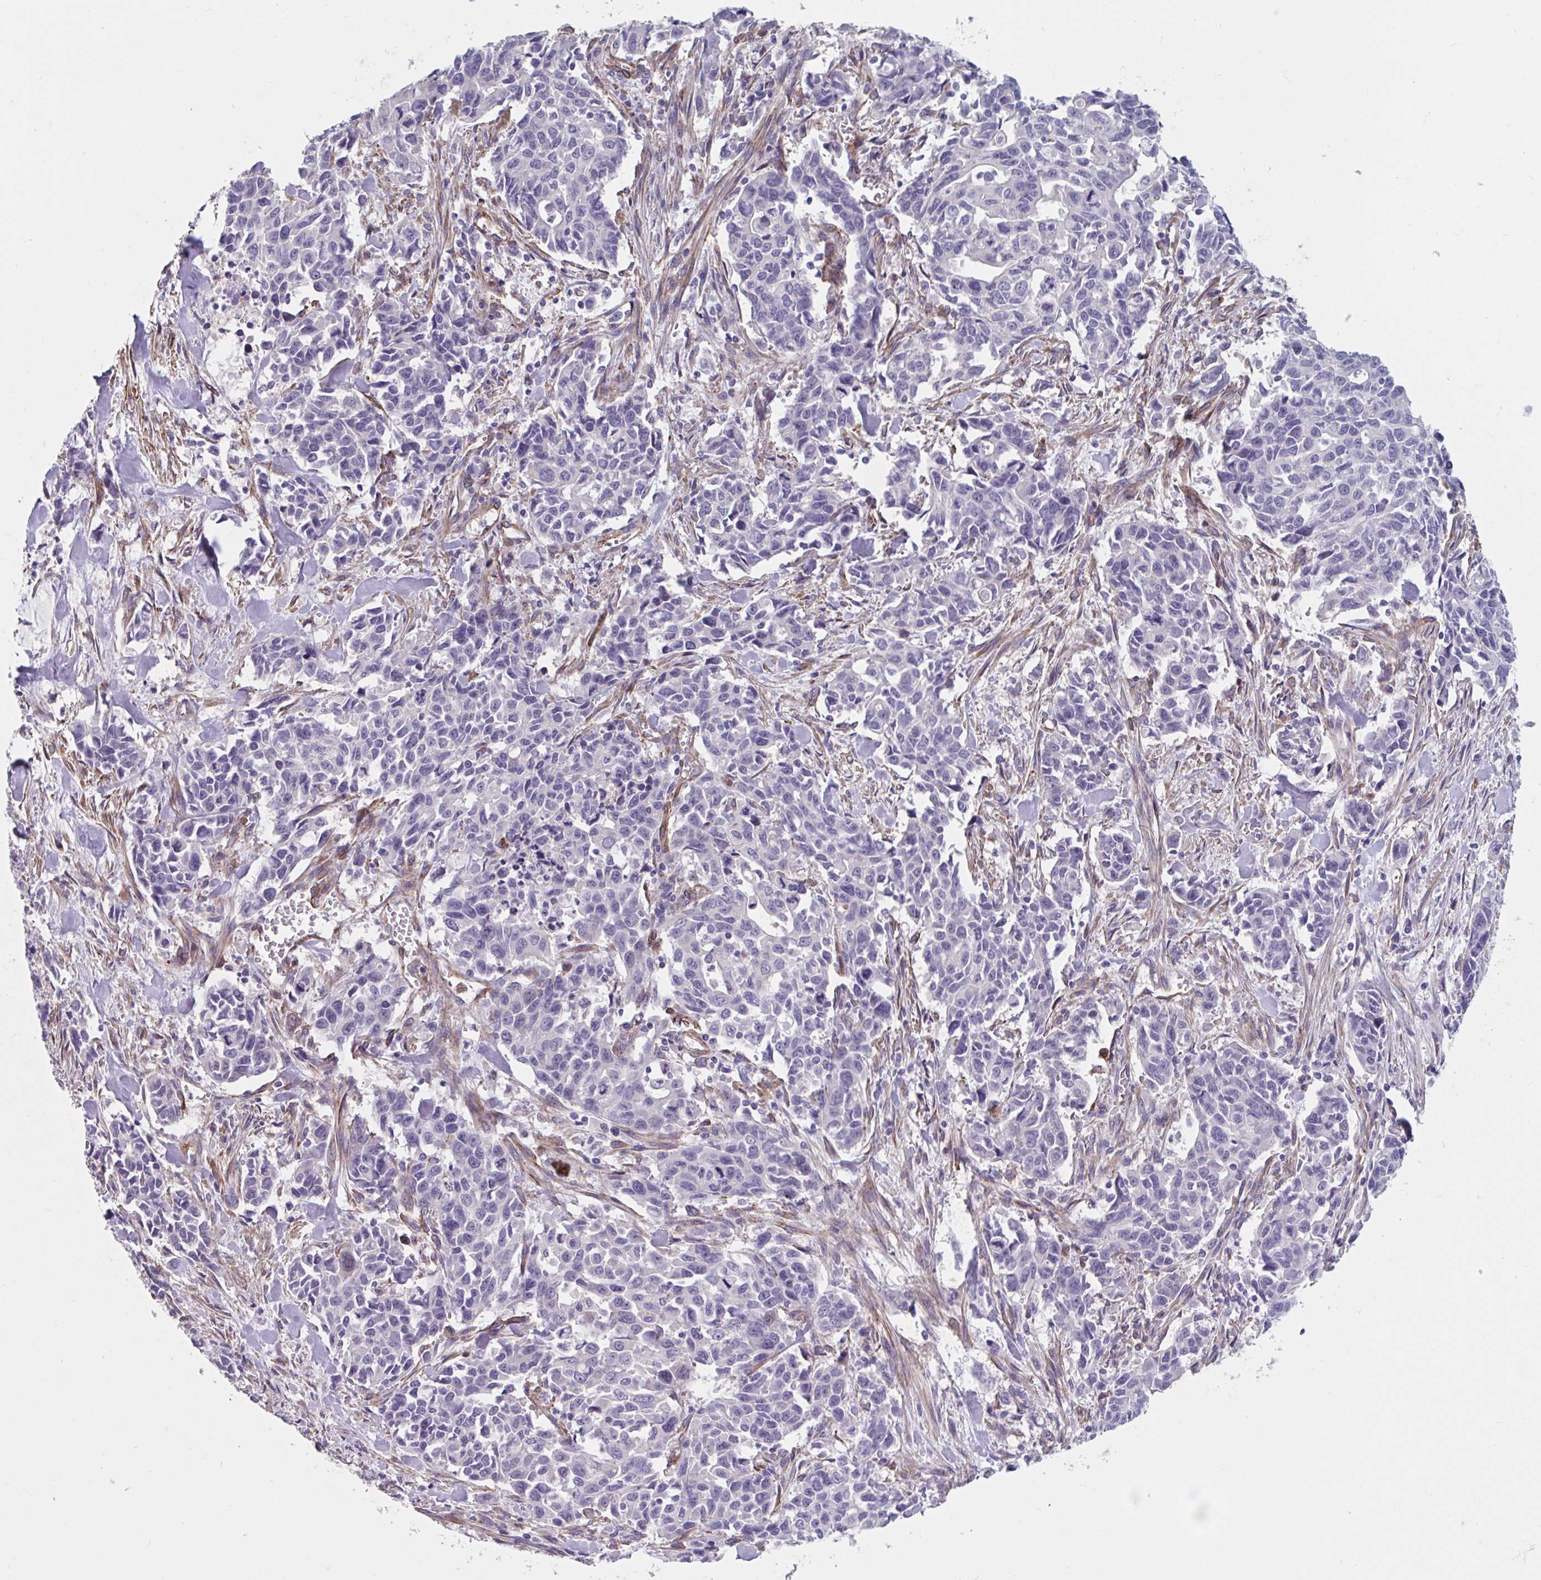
{"staining": {"intensity": "negative", "quantity": "none", "location": "none"}, "tissue": "stomach cancer", "cell_type": "Tumor cells", "image_type": "cancer", "snomed": [{"axis": "morphology", "description": "Adenocarcinoma, NOS"}, {"axis": "topography", "description": "Stomach, upper"}], "caption": "Immunohistochemistry (IHC) photomicrograph of neoplastic tissue: adenocarcinoma (stomach) stained with DAB exhibits no significant protein positivity in tumor cells. The staining is performed using DAB brown chromogen with nuclei counter-stained in using hematoxylin.", "gene": "CITED4", "patient": {"sex": "male", "age": 85}}